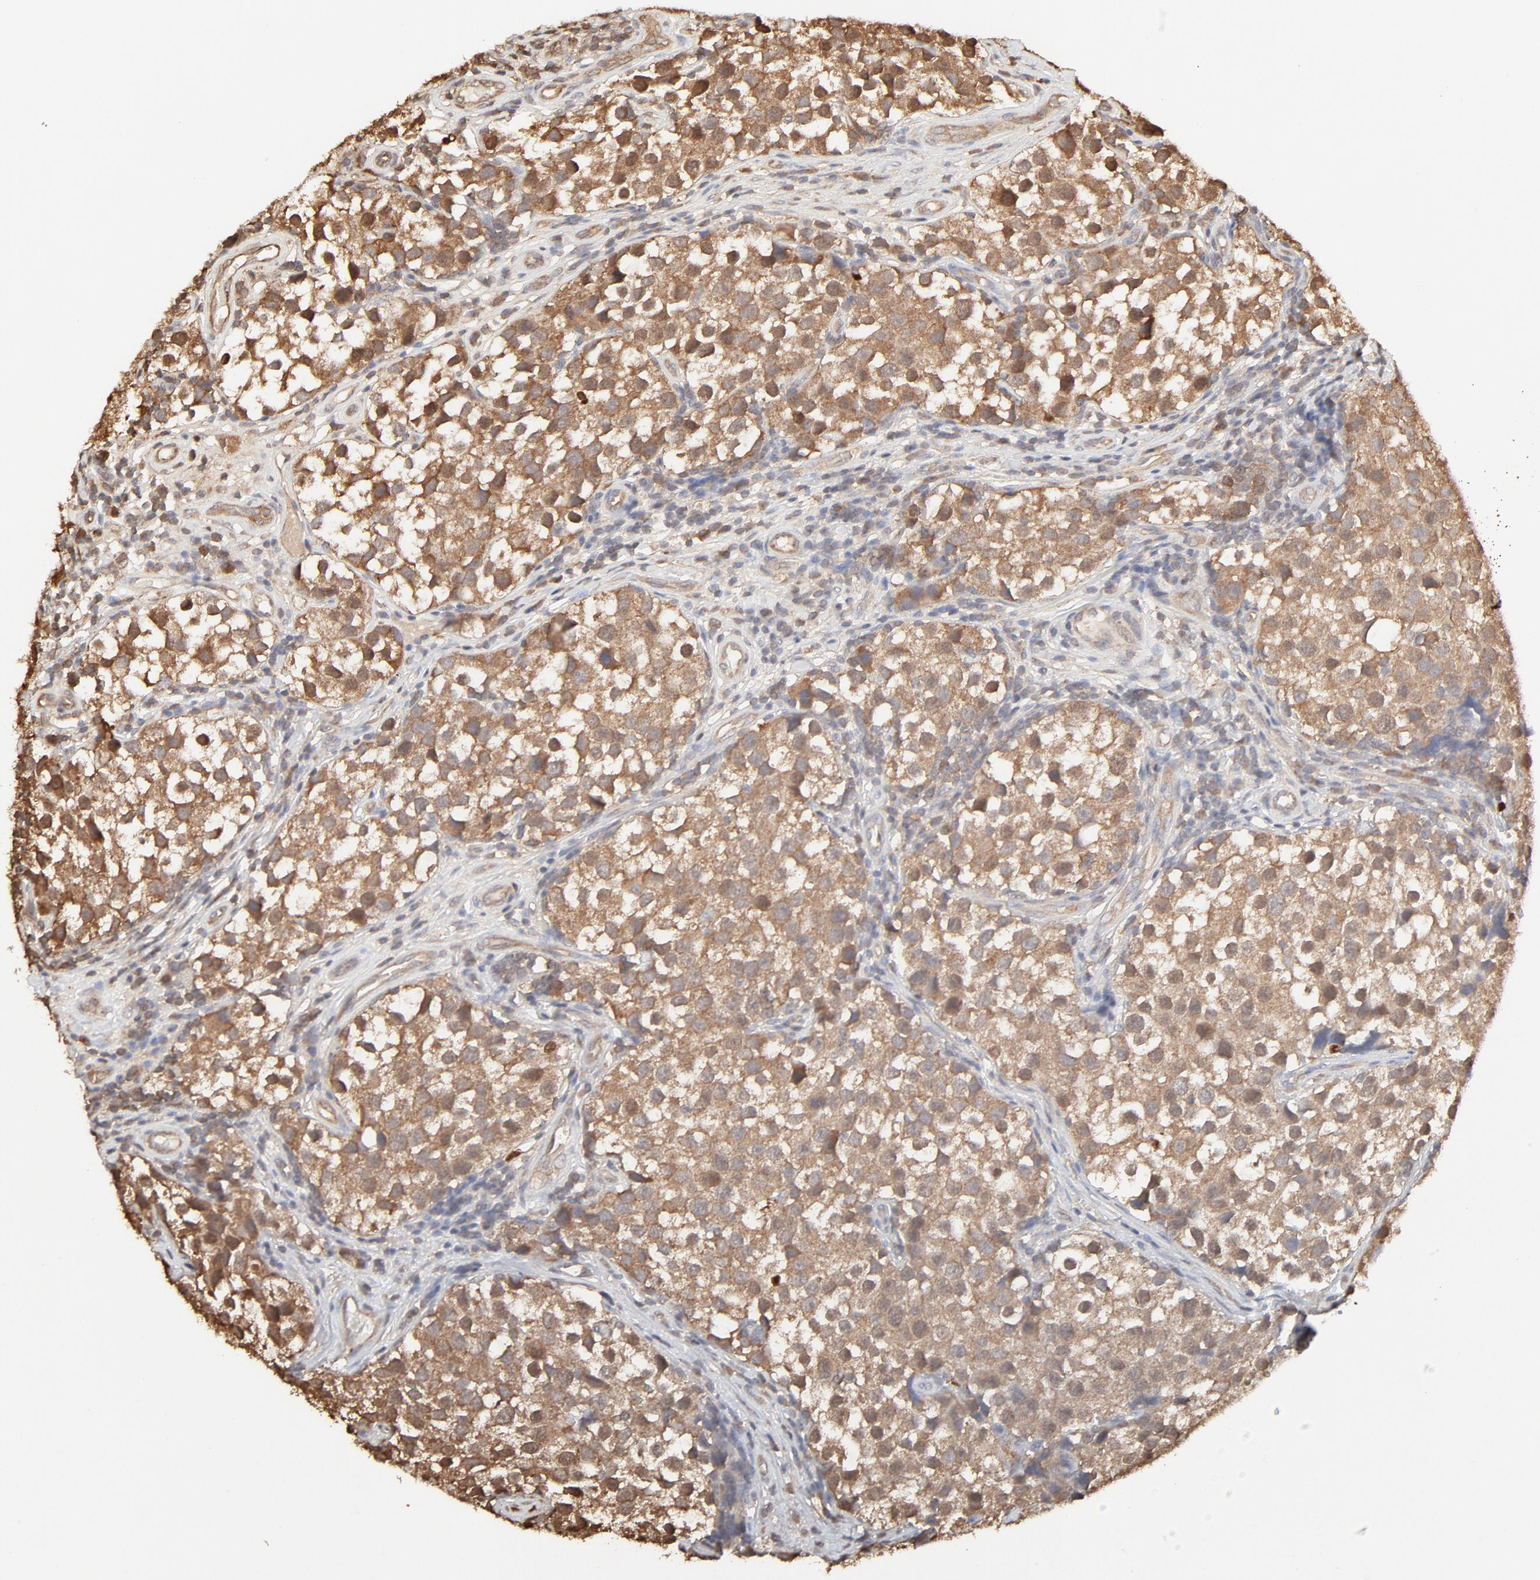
{"staining": {"intensity": "moderate", "quantity": ">75%", "location": "cytoplasmic/membranous"}, "tissue": "testis cancer", "cell_type": "Tumor cells", "image_type": "cancer", "snomed": [{"axis": "morphology", "description": "Seminoma, NOS"}, {"axis": "topography", "description": "Testis"}], "caption": "This is a photomicrograph of immunohistochemistry staining of seminoma (testis), which shows moderate staining in the cytoplasmic/membranous of tumor cells.", "gene": "PPP2CA", "patient": {"sex": "male", "age": 39}}